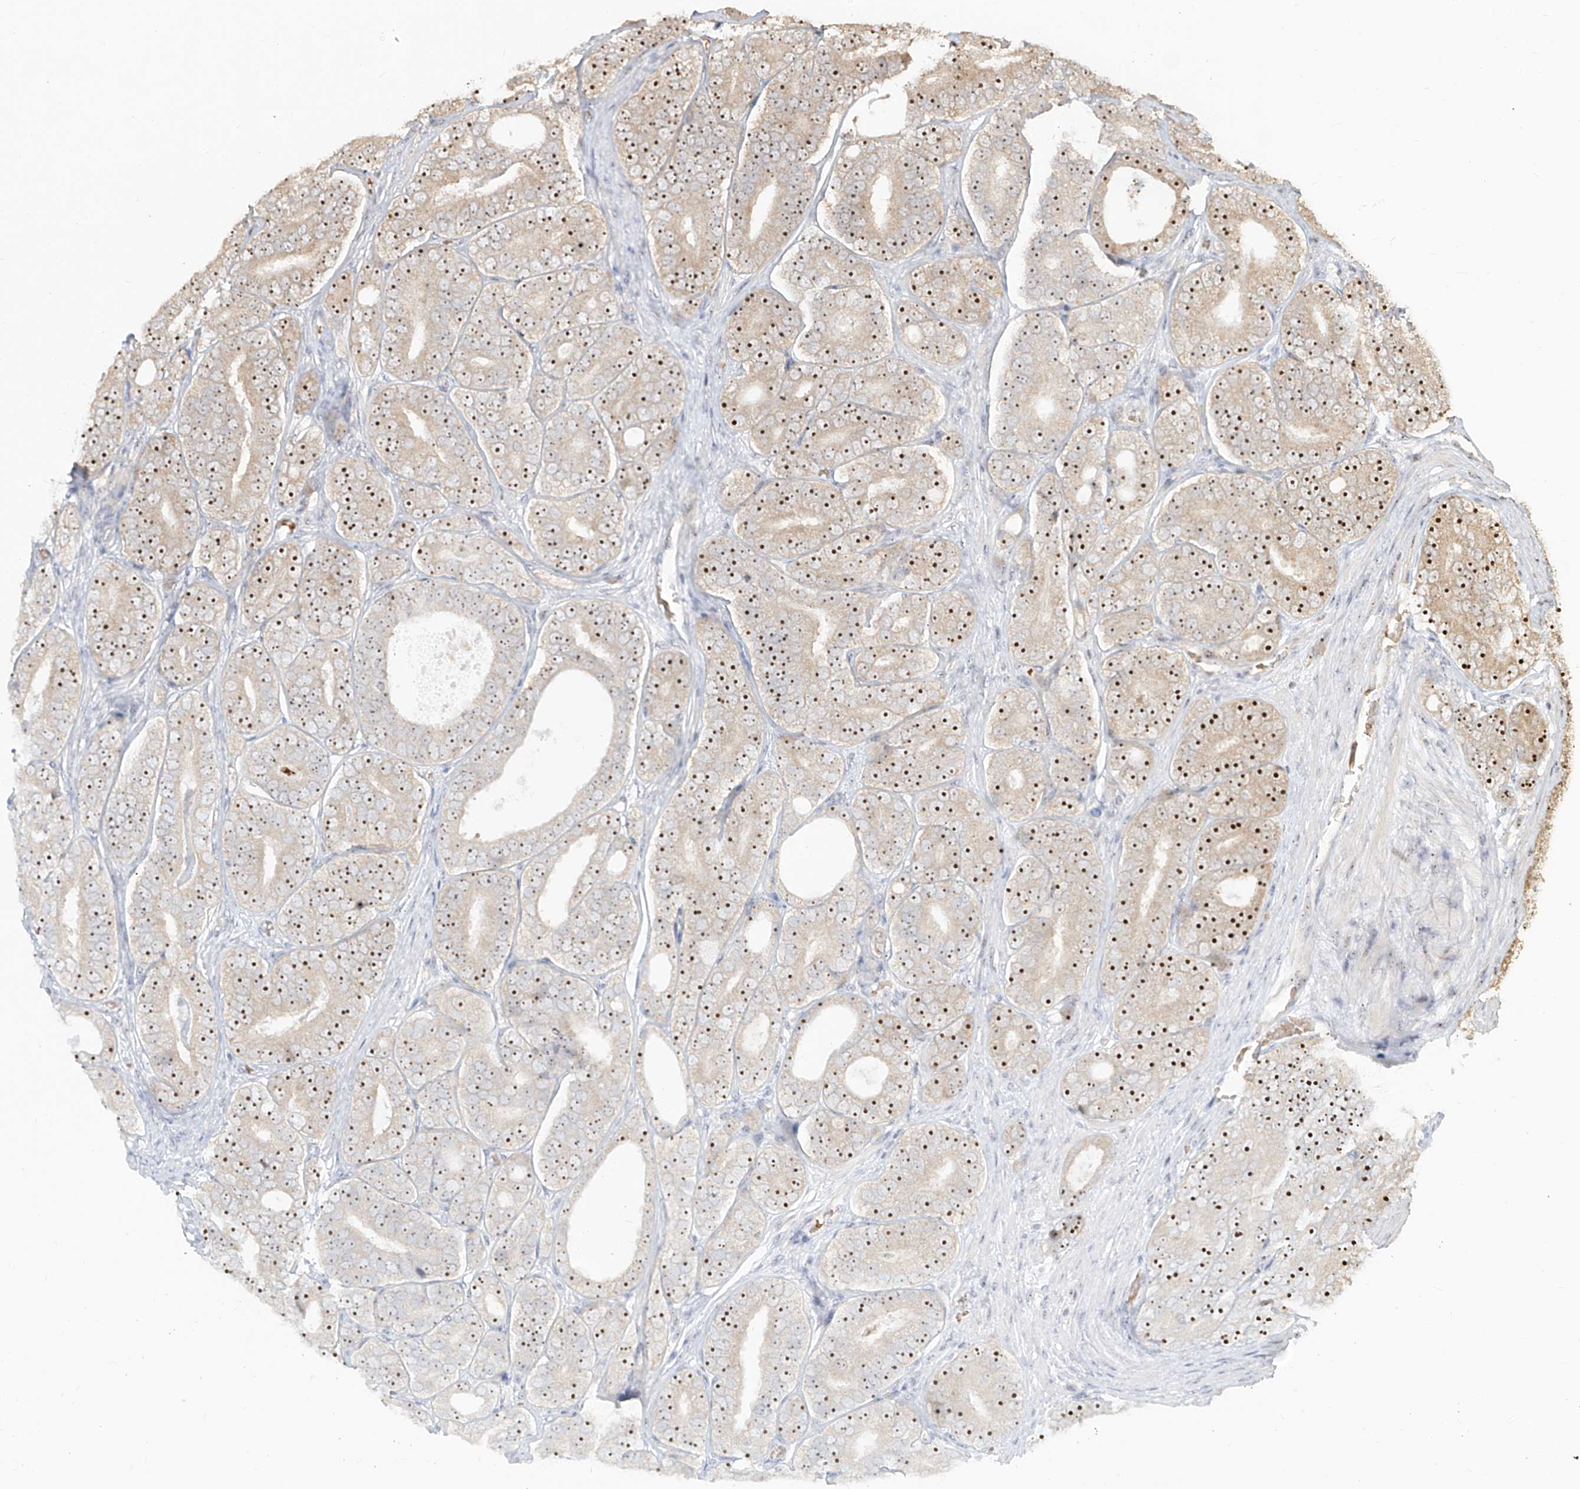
{"staining": {"intensity": "strong", "quantity": ">75%", "location": "nuclear"}, "tissue": "prostate cancer", "cell_type": "Tumor cells", "image_type": "cancer", "snomed": [{"axis": "morphology", "description": "Adenocarcinoma, High grade"}, {"axis": "topography", "description": "Prostate"}], "caption": "Strong nuclear staining for a protein is present in about >75% of tumor cells of adenocarcinoma (high-grade) (prostate) using immunohistochemistry.", "gene": "BYSL", "patient": {"sex": "male", "age": 56}}